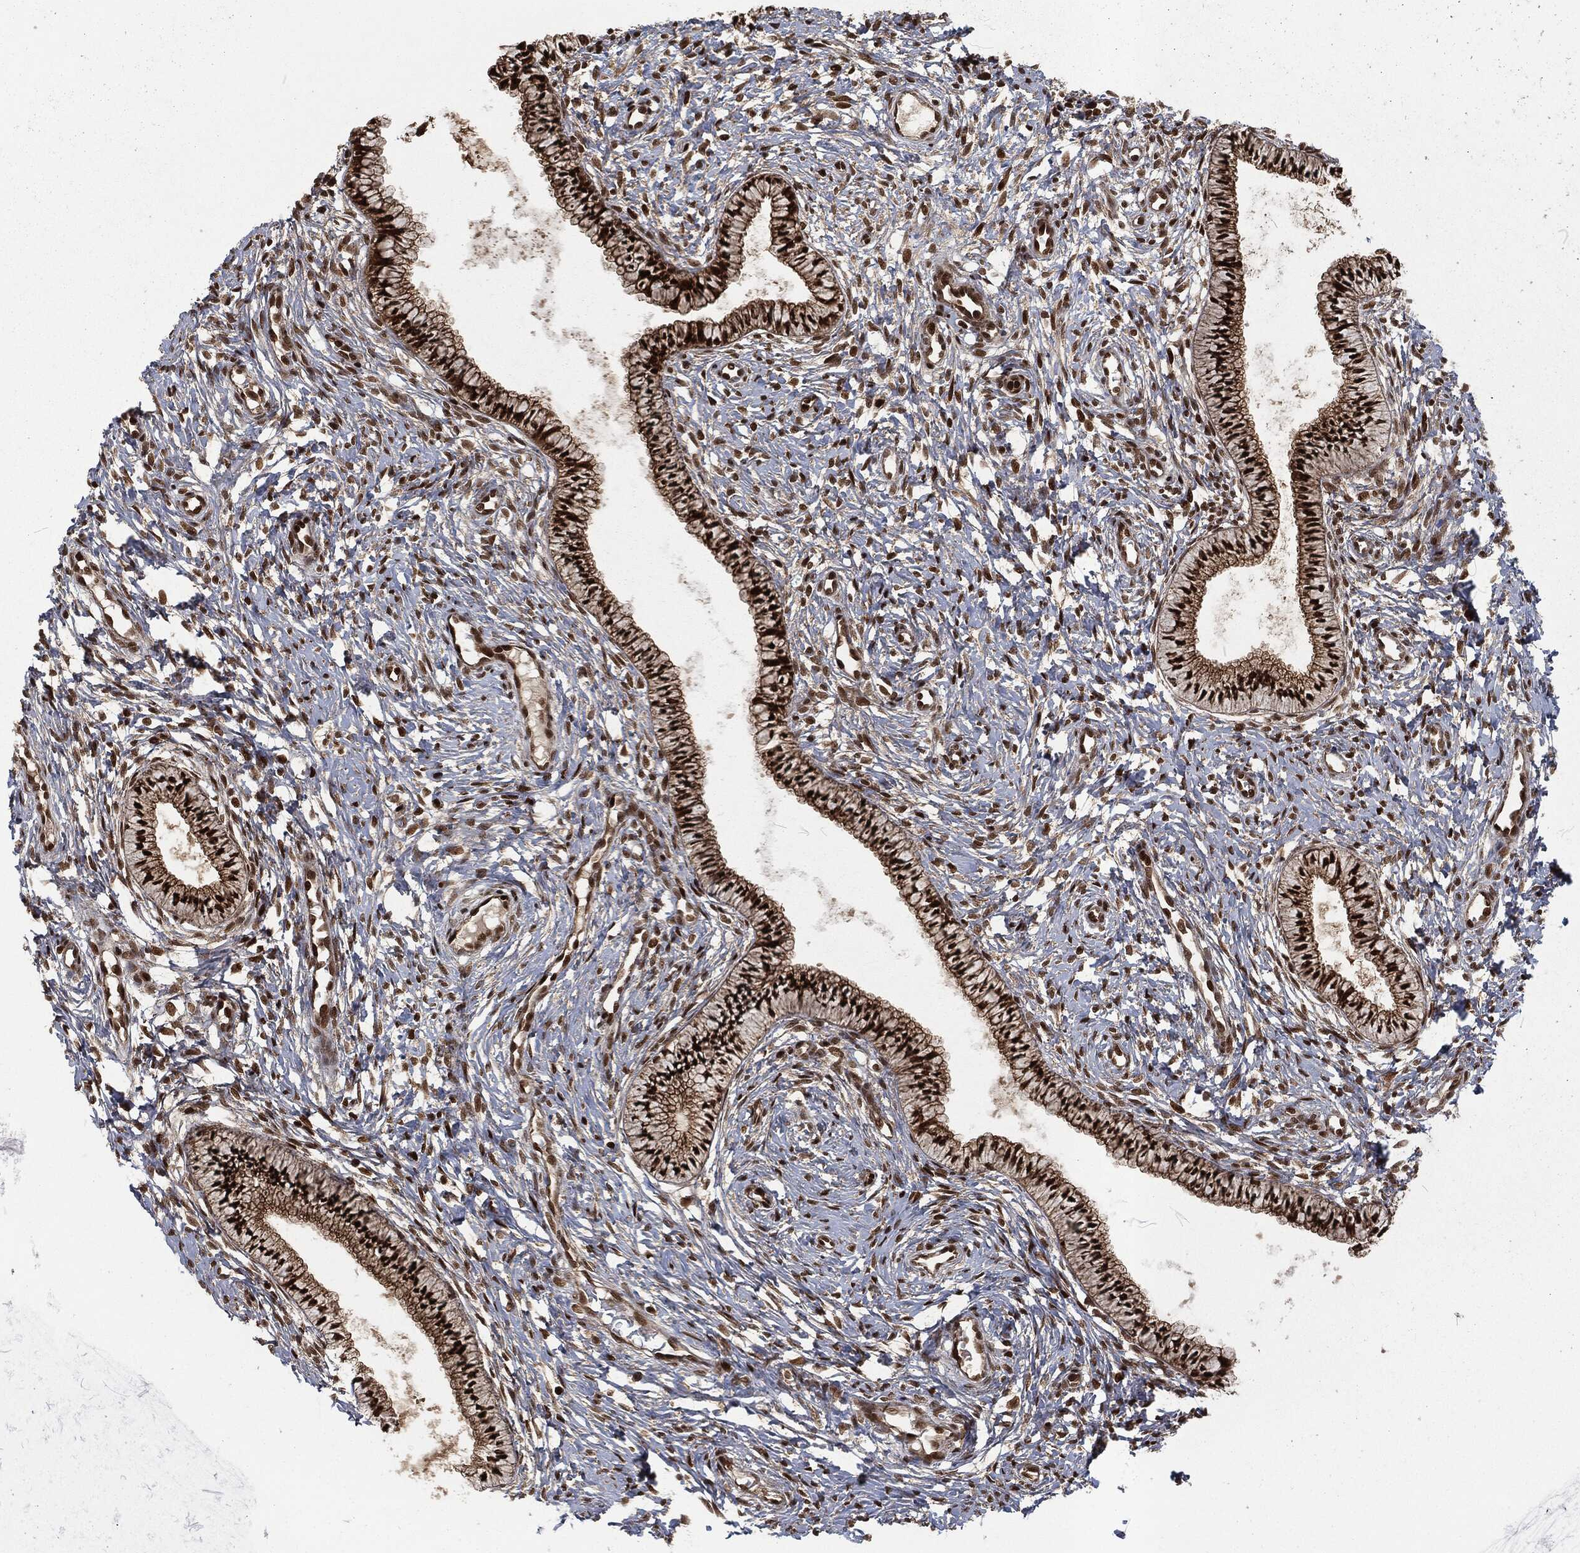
{"staining": {"intensity": "strong", "quantity": ">75%", "location": "nuclear"}, "tissue": "cervix", "cell_type": "Glandular cells", "image_type": "normal", "snomed": [{"axis": "morphology", "description": "Normal tissue, NOS"}, {"axis": "topography", "description": "Cervix"}], "caption": "IHC histopathology image of benign human cervix stained for a protein (brown), which demonstrates high levels of strong nuclear expression in approximately >75% of glandular cells.", "gene": "NGRN", "patient": {"sex": "female", "age": 39}}